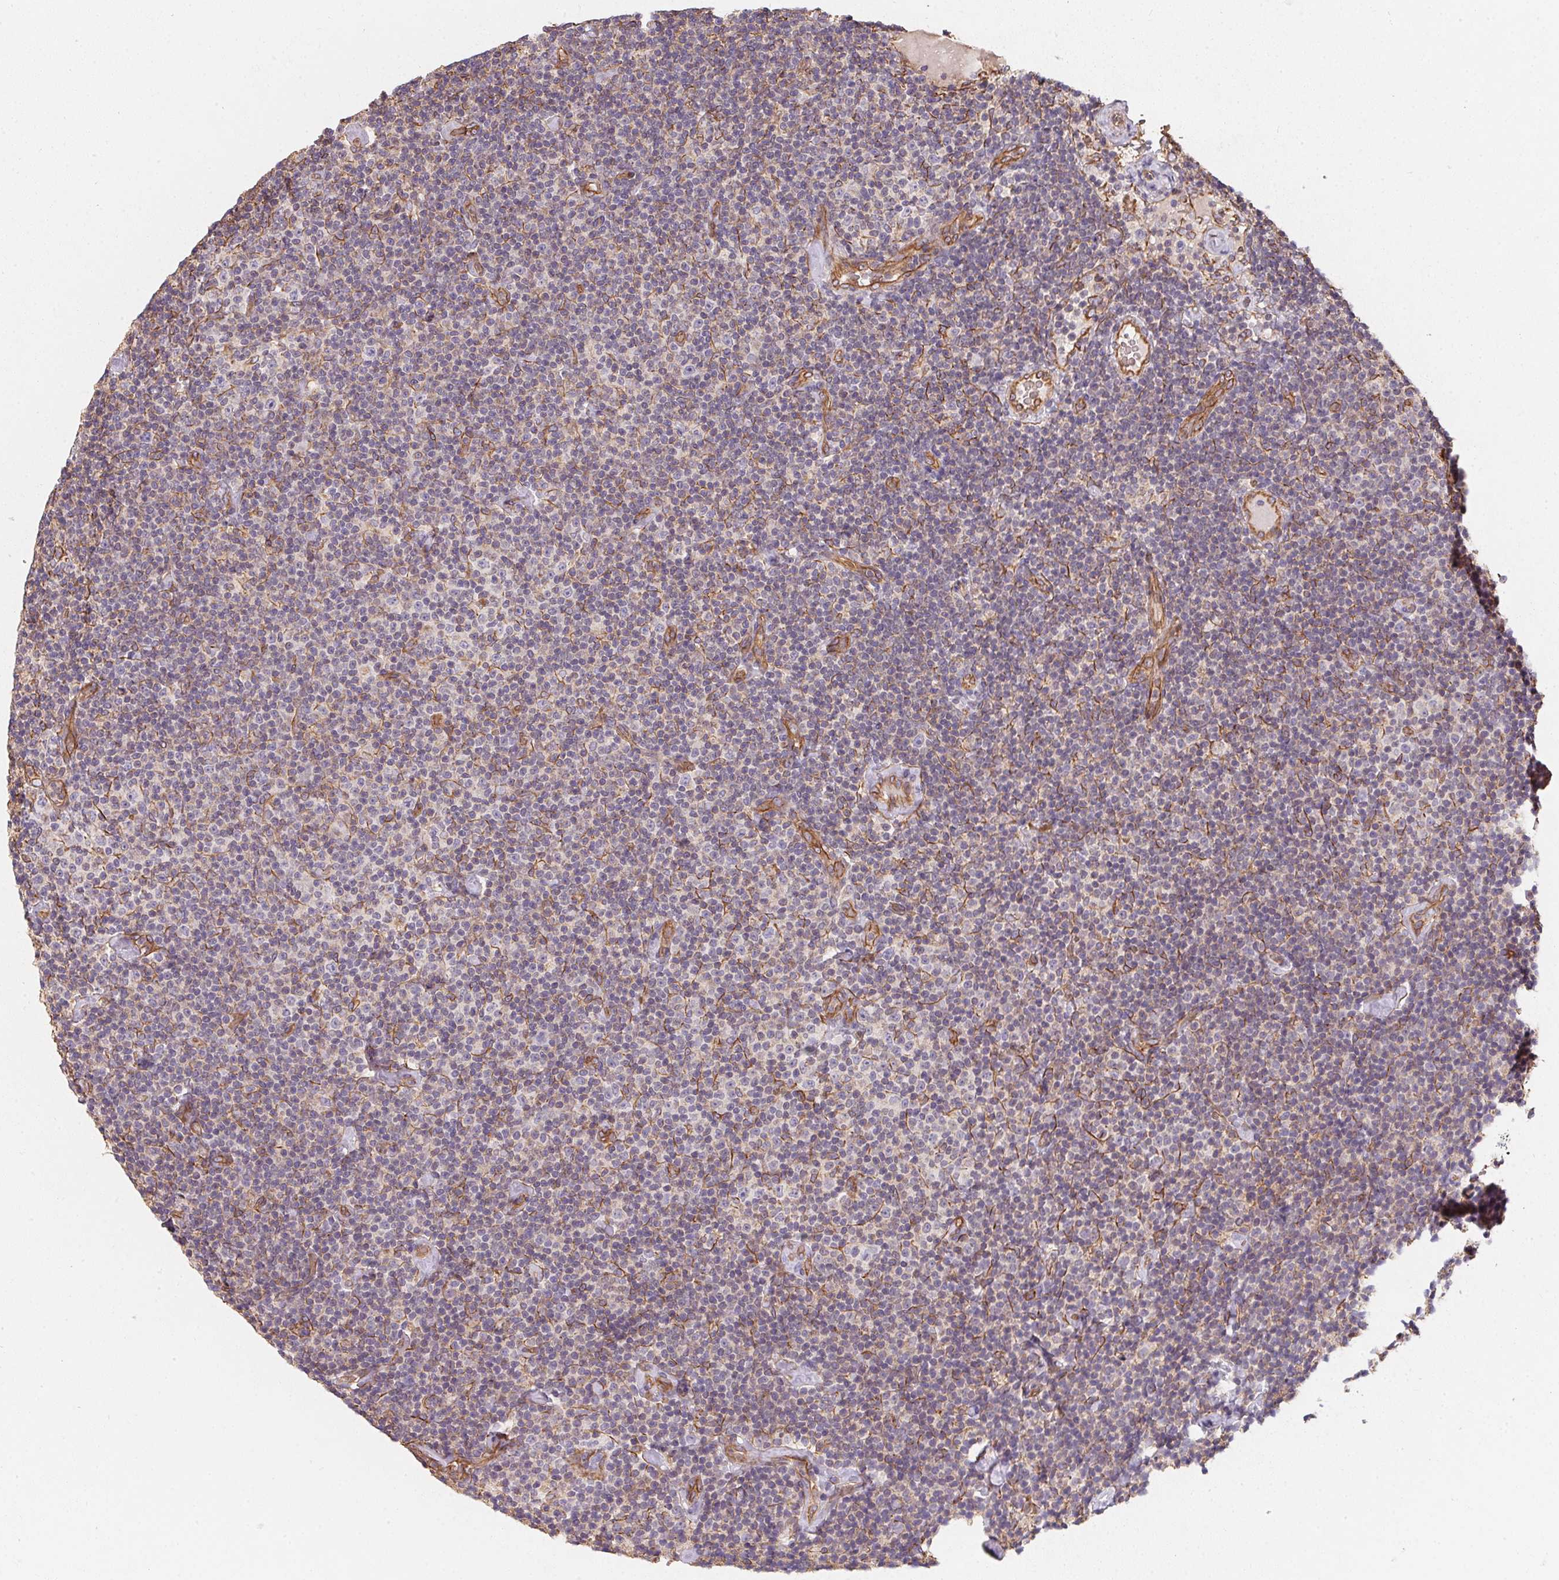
{"staining": {"intensity": "negative", "quantity": "none", "location": "none"}, "tissue": "lymphoma", "cell_type": "Tumor cells", "image_type": "cancer", "snomed": [{"axis": "morphology", "description": "Malignant lymphoma, non-Hodgkin's type, Low grade"}, {"axis": "topography", "description": "Lymph node"}], "caption": "Immunohistochemical staining of lymphoma shows no significant expression in tumor cells. (DAB (3,3'-diaminobenzidine) immunohistochemistry, high magnification).", "gene": "TBKBP1", "patient": {"sex": "male", "age": 81}}